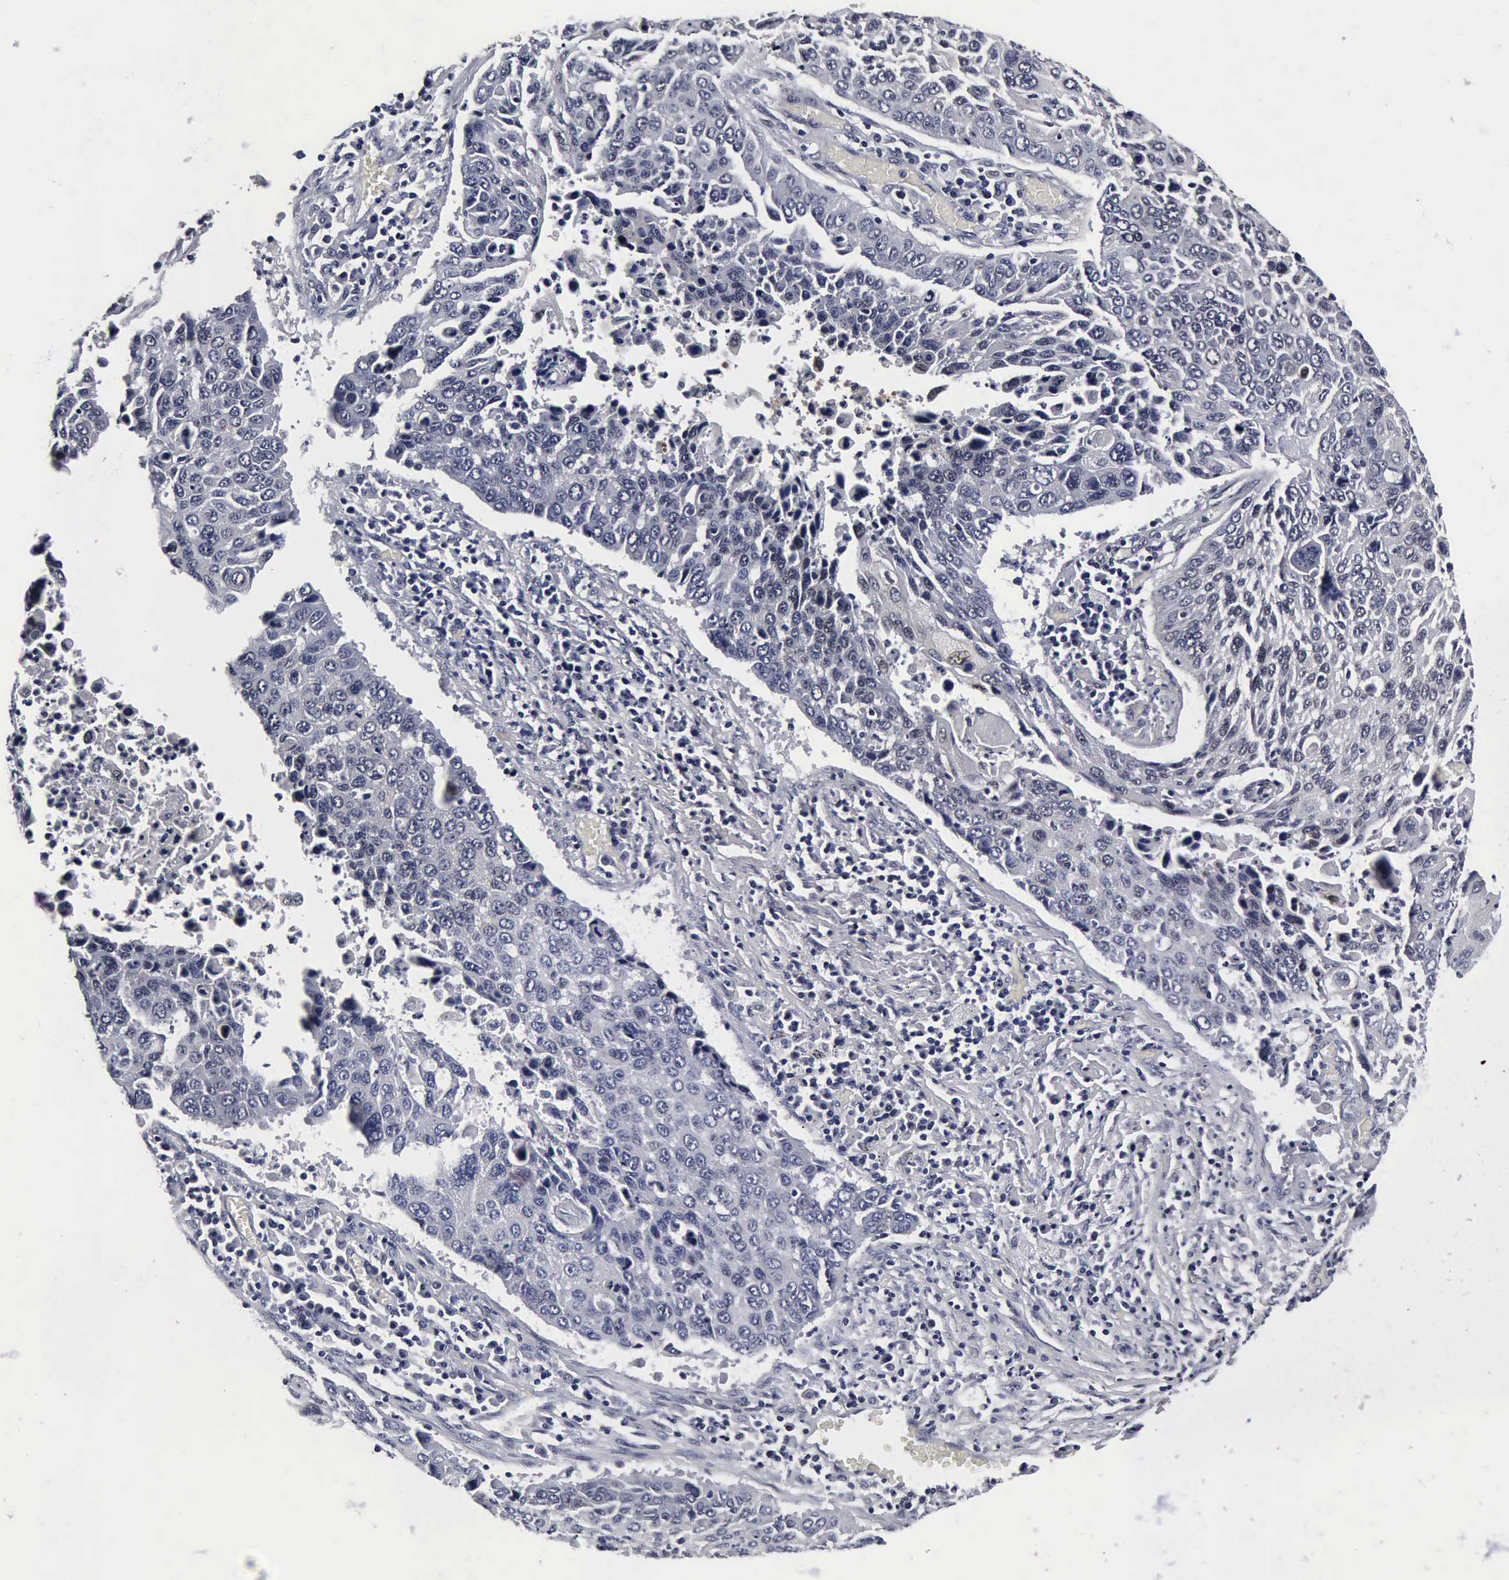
{"staining": {"intensity": "negative", "quantity": "none", "location": "none"}, "tissue": "lung cancer", "cell_type": "Tumor cells", "image_type": "cancer", "snomed": [{"axis": "morphology", "description": "Squamous cell carcinoma, NOS"}, {"axis": "topography", "description": "Lung"}], "caption": "This is an immunohistochemistry (IHC) histopathology image of lung cancer (squamous cell carcinoma). There is no positivity in tumor cells.", "gene": "UBC", "patient": {"sex": "male", "age": 68}}